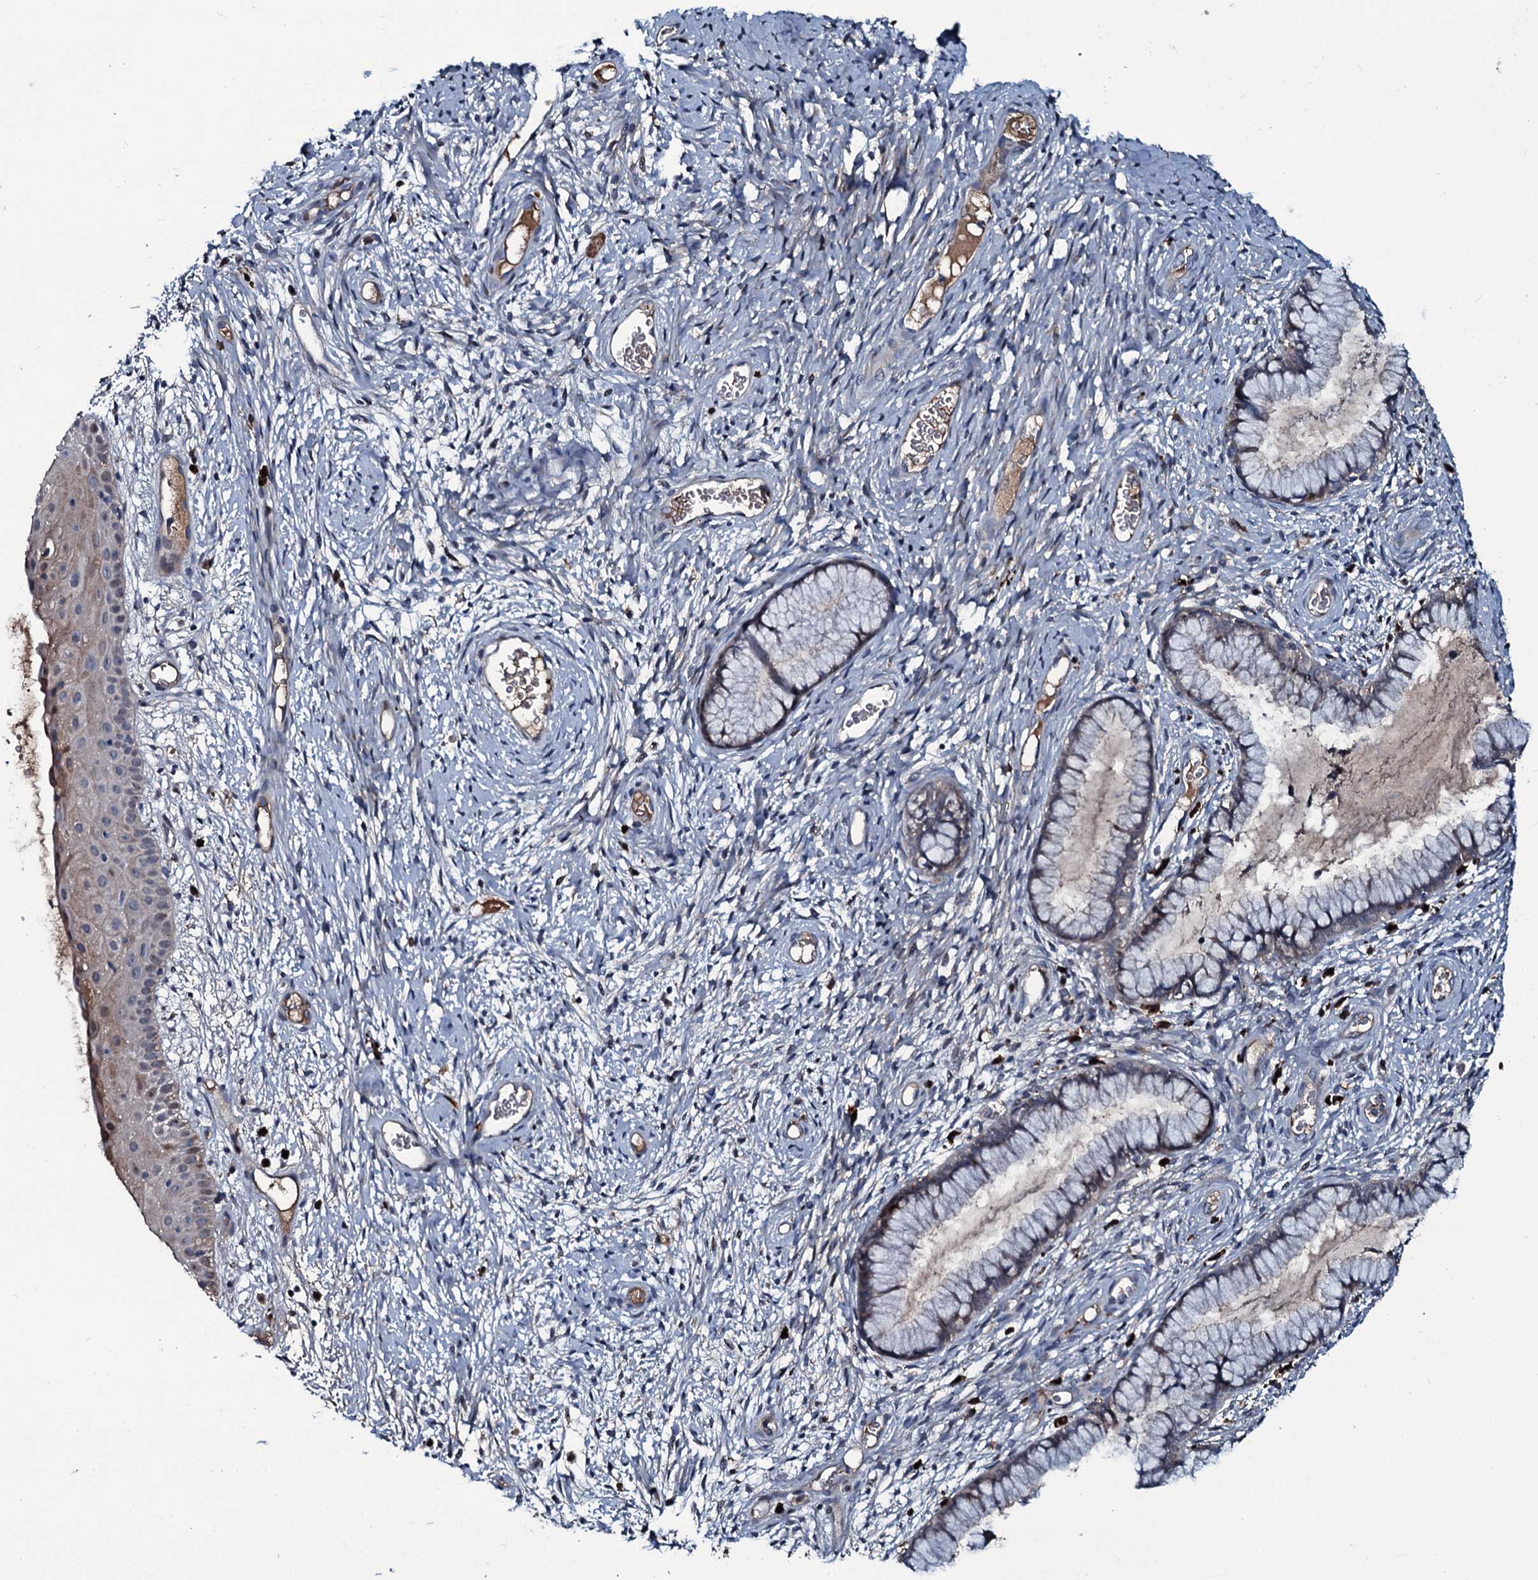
{"staining": {"intensity": "weak", "quantity": "25%-75%", "location": "cytoplasmic/membranous"}, "tissue": "cervix", "cell_type": "Glandular cells", "image_type": "normal", "snomed": [{"axis": "morphology", "description": "Normal tissue, NOS"}, {"axis": "topography", "description": "Cervix"}], "caption": "Immunohistochemistry (IHC) (DAB (3,3'-diaminobenzidine)) staining of benign human cervix reveals weak cytoplasmic/membranous protein expression in about 25%-75% of glandular cells.", "gene": "LYG2", "patient": {"sex": "female", "age": 42}}